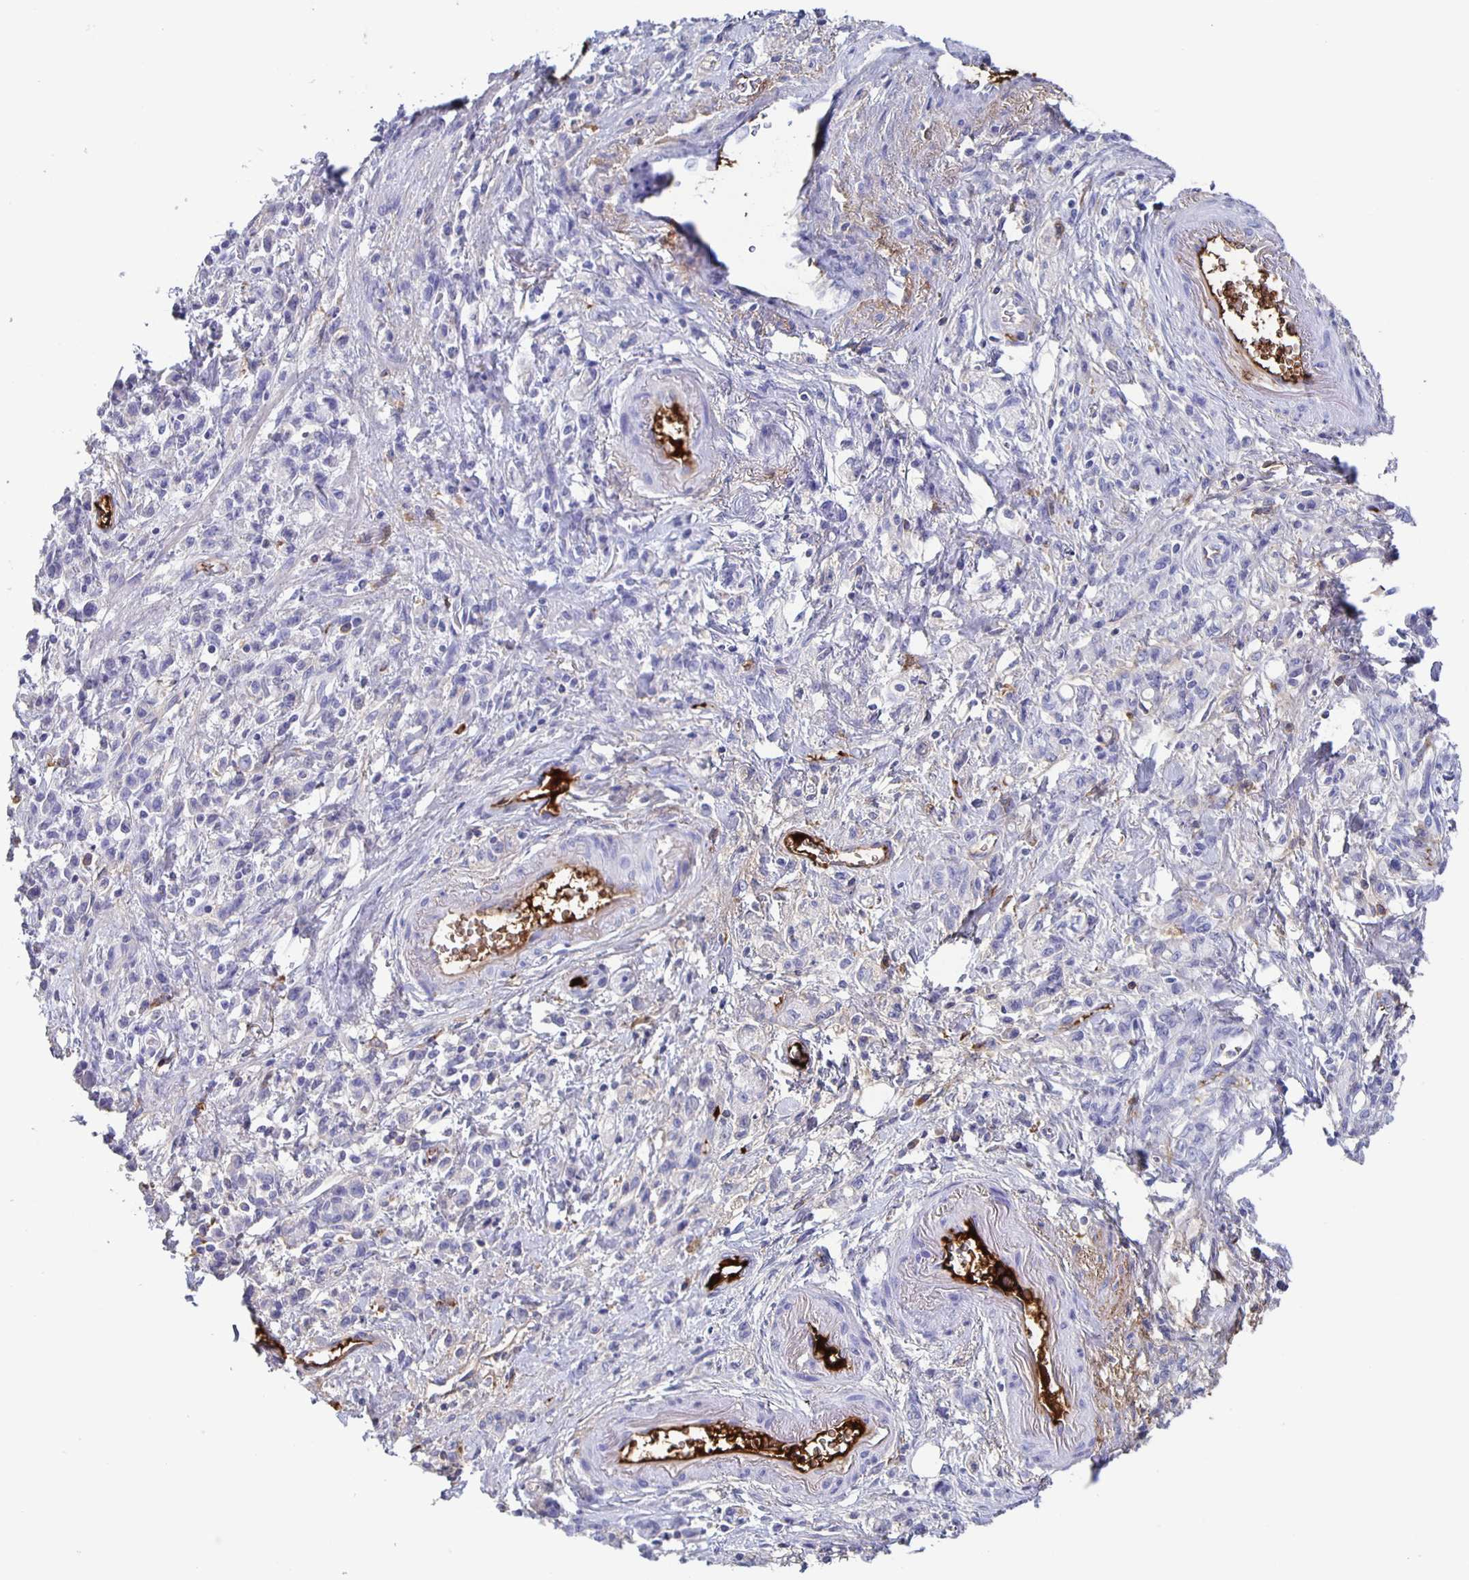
{"staining": {"intensity": "negative", "quantity": "none", "location": "none"}, "tissue": "stomach cancer", "cell_type": "Tumor cells", "image_type": "cancer", "snomed": [{"axis": "morphology", "description": "Adenocarcinoma, NOS"}, {"axis": "topography", "description": "Stomach"}], "caption": "Human stomach cancer stained for a protein using immunohistochemistry reveals no positivity in tumor cells.", "gene": "FGA", "patient": {"sex": "male", "age": 77}}